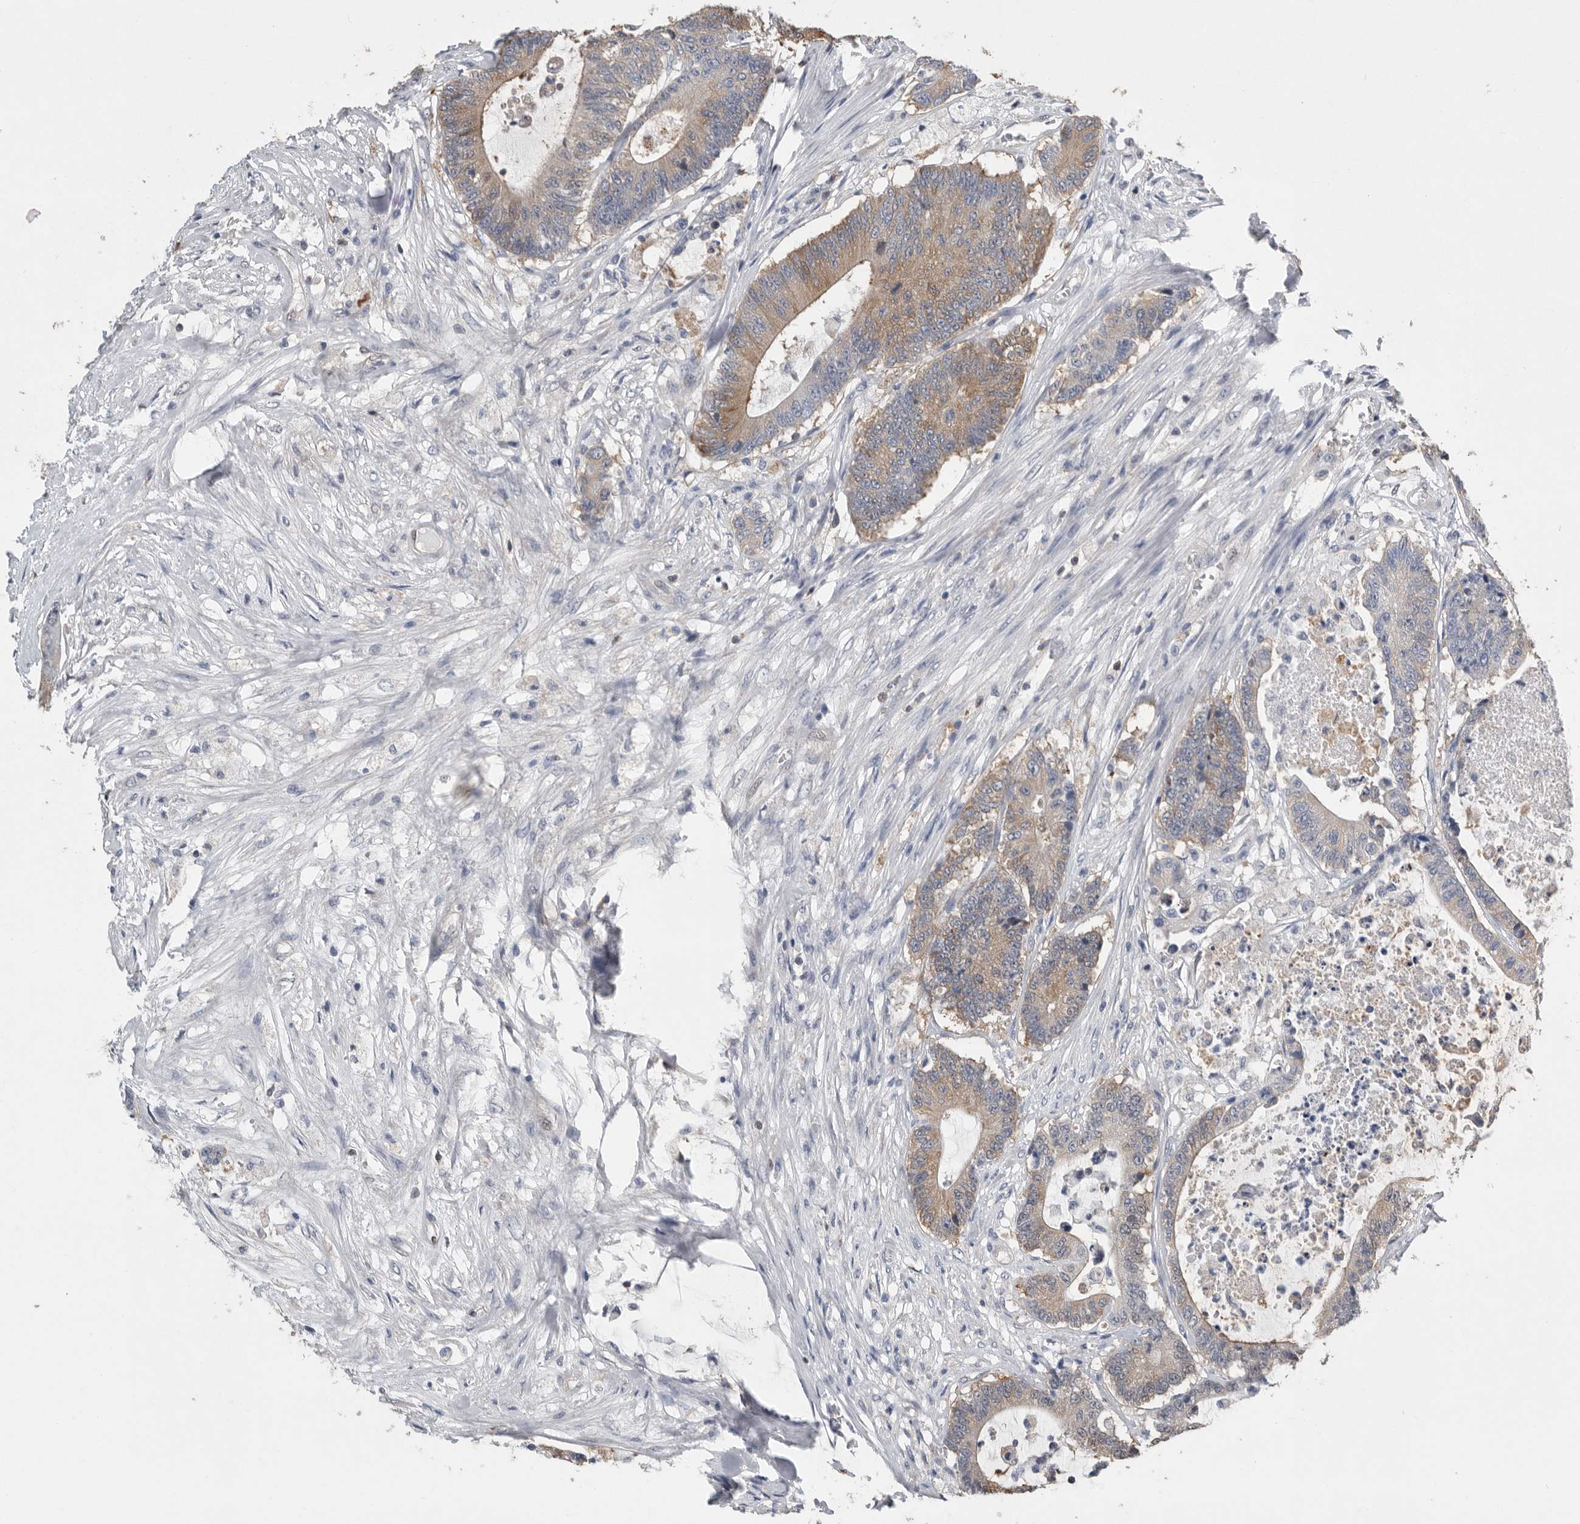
{"staining": {"intensity": "weak", "quantity": ">75%", "location": "cytoplasmic/membranous"}, "tissue": "colorectal cancer", "cell_type": "Tumor cells", "image_type": "cancer", "snomed": [{"axis": "morphology", "description": "Adenocarcinoma, NOS"}, {"axis": "topography", "description": "Colon"}], "caption": "Adenocarcinoma (colorectal) tissue demonstrates weak cytoplasmic/membranous positivity in about >75% of tumor cells, visualized by immunohistochemistry.", "gene": "PDCD4", "patient": {"sex": "female", "age": 84}}